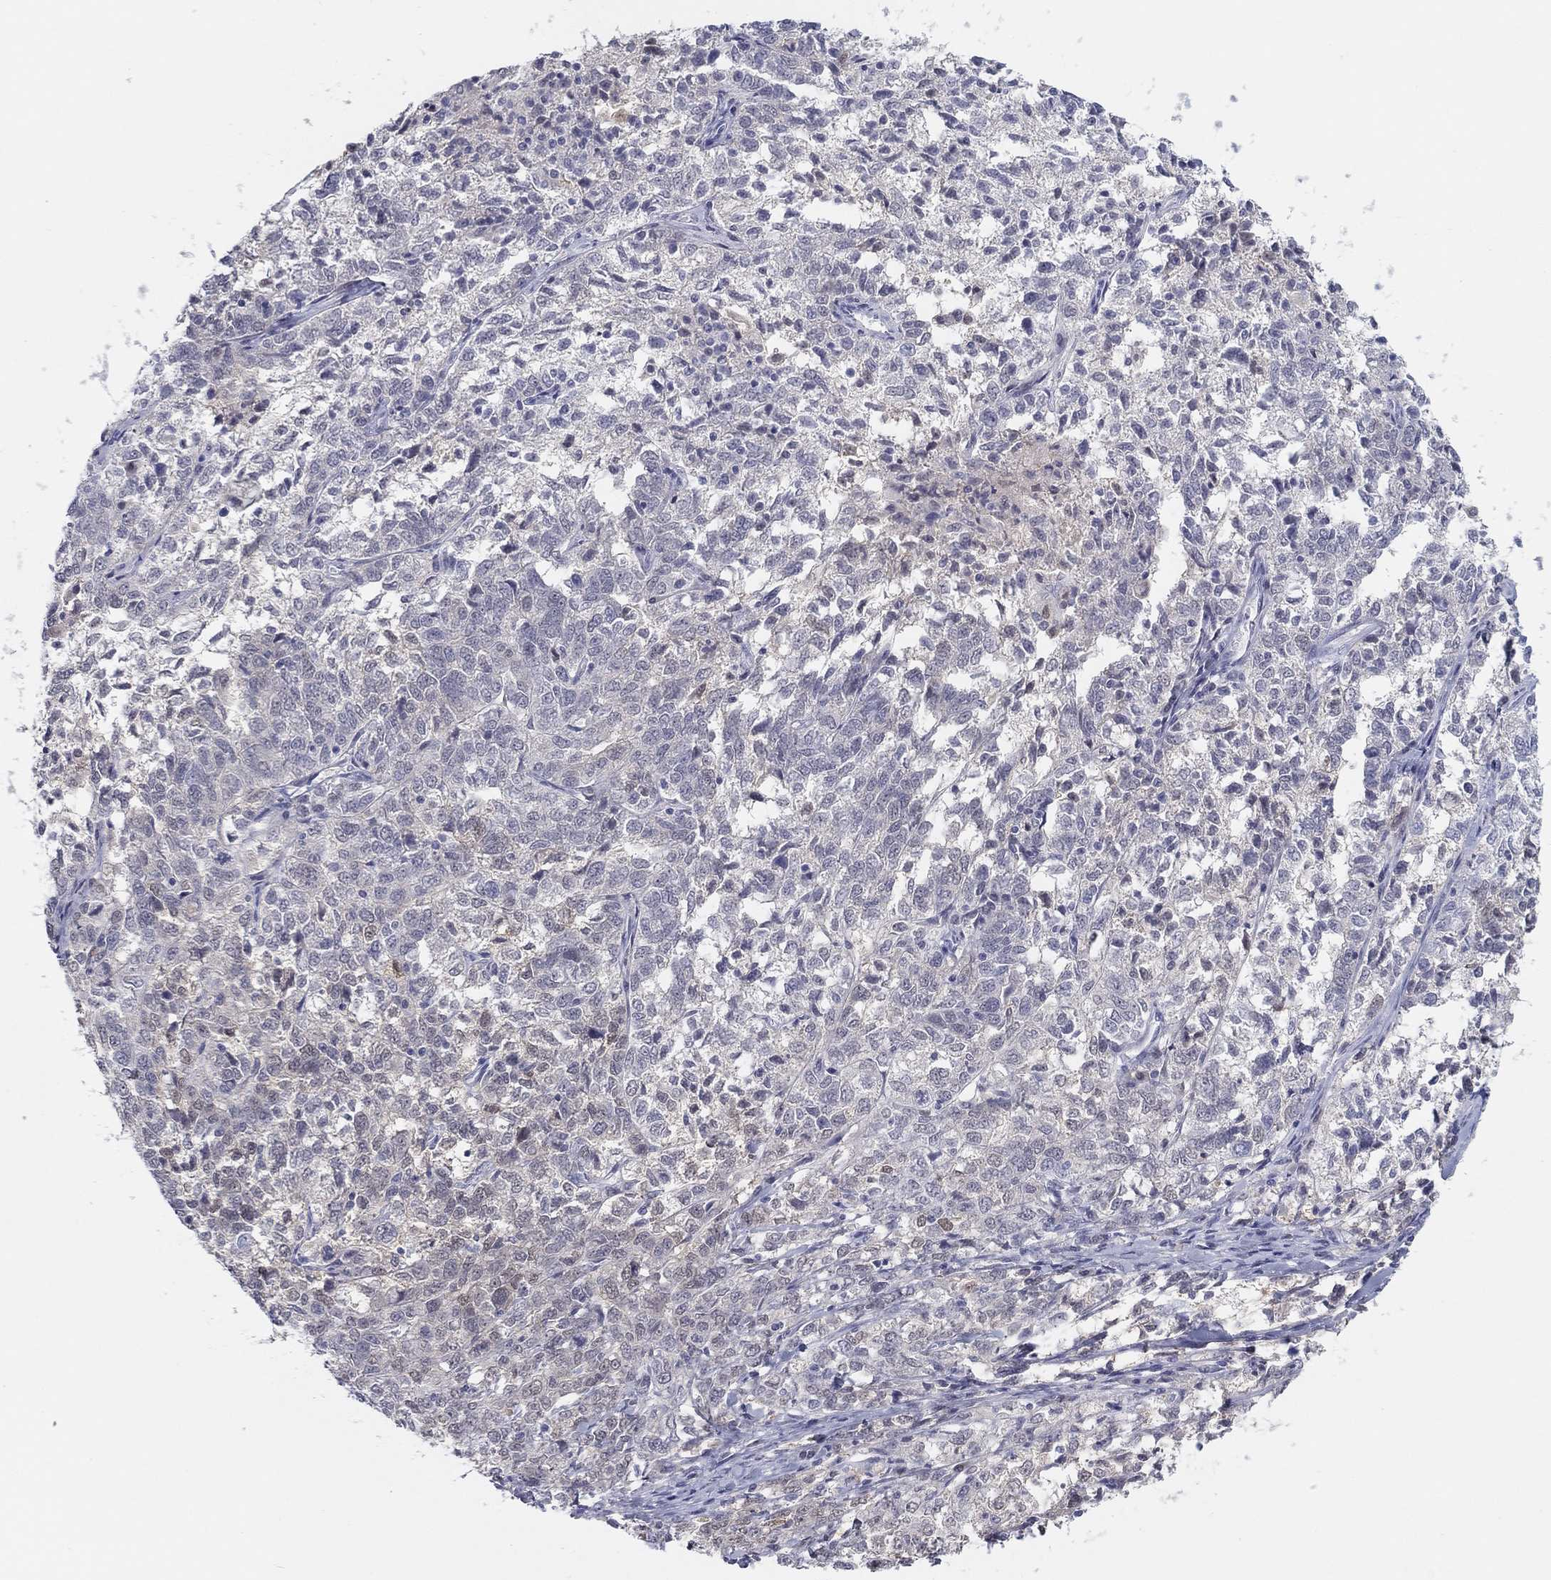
{"staining": {"intensity": "weak", "quantity": "<25%", "location": "cytoplasmic/membranous"}, "tissue": "ovarian cancer", "cell_type": "Tumor cells", "image_type": "cancer", "snomed": [{"axis": "morphology", "description": "Cystadenocarcinoma, serous, NOS"}, {"axis": "topography", "description": "Ovary"}], "caption": "High power microscopy image of an immunohistochemistry micrograph of ovarian cancer, revealing no significant staining in tumor cells. Brightfield microscopy of immunohistochemistry stained with DAB (3,3'-diaminobenzidine) (brown) and hematoxylin (blue), captured at high magnification.", "gene": "PDXK", "patient": {"sex": "female", "age": 71}}